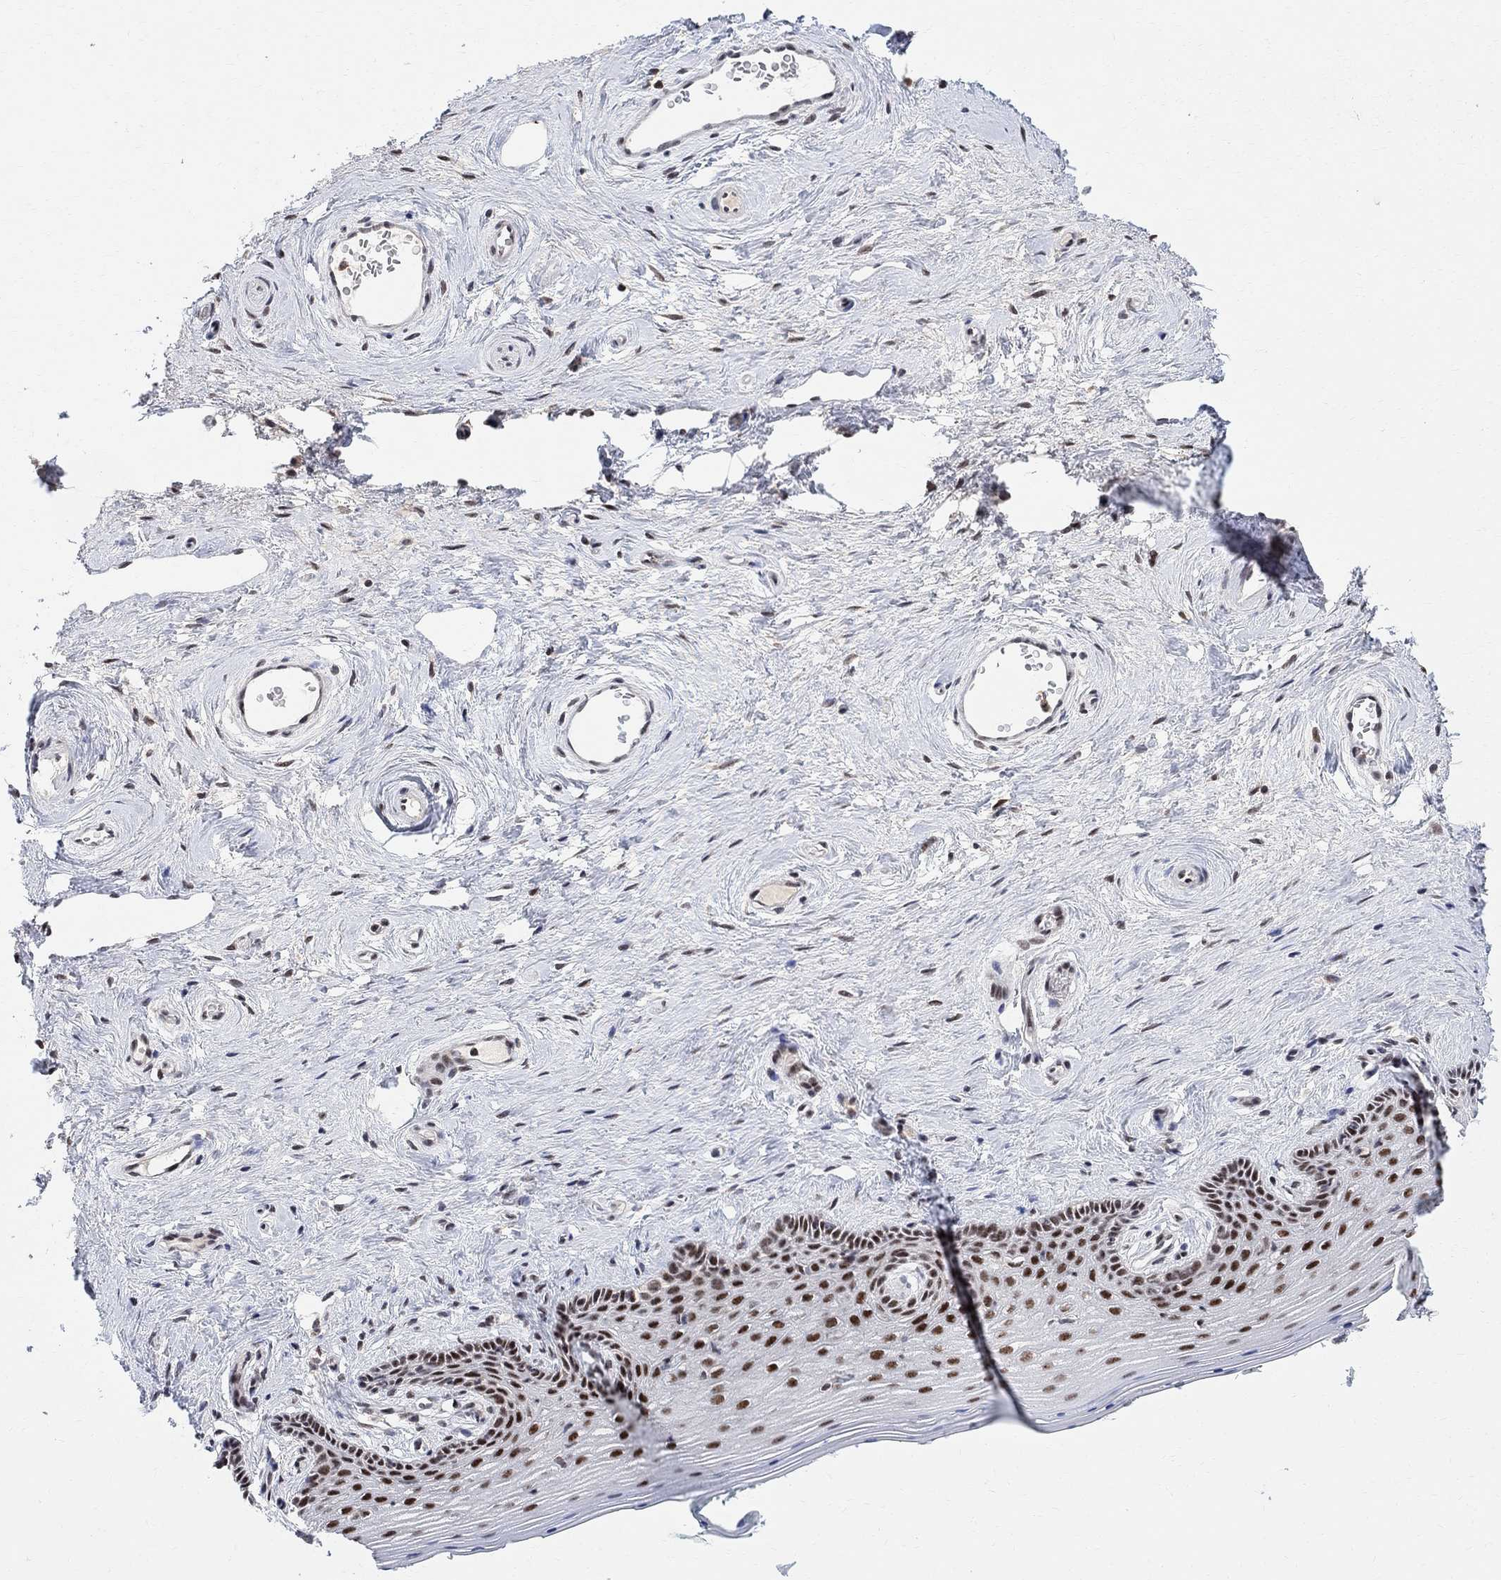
{"staining": {"intensity": "moderate", "quantity": "<25%", "location": "nuclear"}, "tissue": "vagina", "cell_type": "Squamous epithelial cells", "image_type": "normal", "snomed": [{"axis": "morphology", "description": "Normal tissue, NOS"}, {"axis": "topography", "description": "Vagina"}], "caption": "The micrograph displays staining of unremarkable vagina, revealing moderate nuclear protein staining (brown color) within squamous epithelial cells. (Brightfield microscopy of DAB IHC at high magnification).", "gene": "E4F1", "patient": {"sex": "female", "age": 45}}